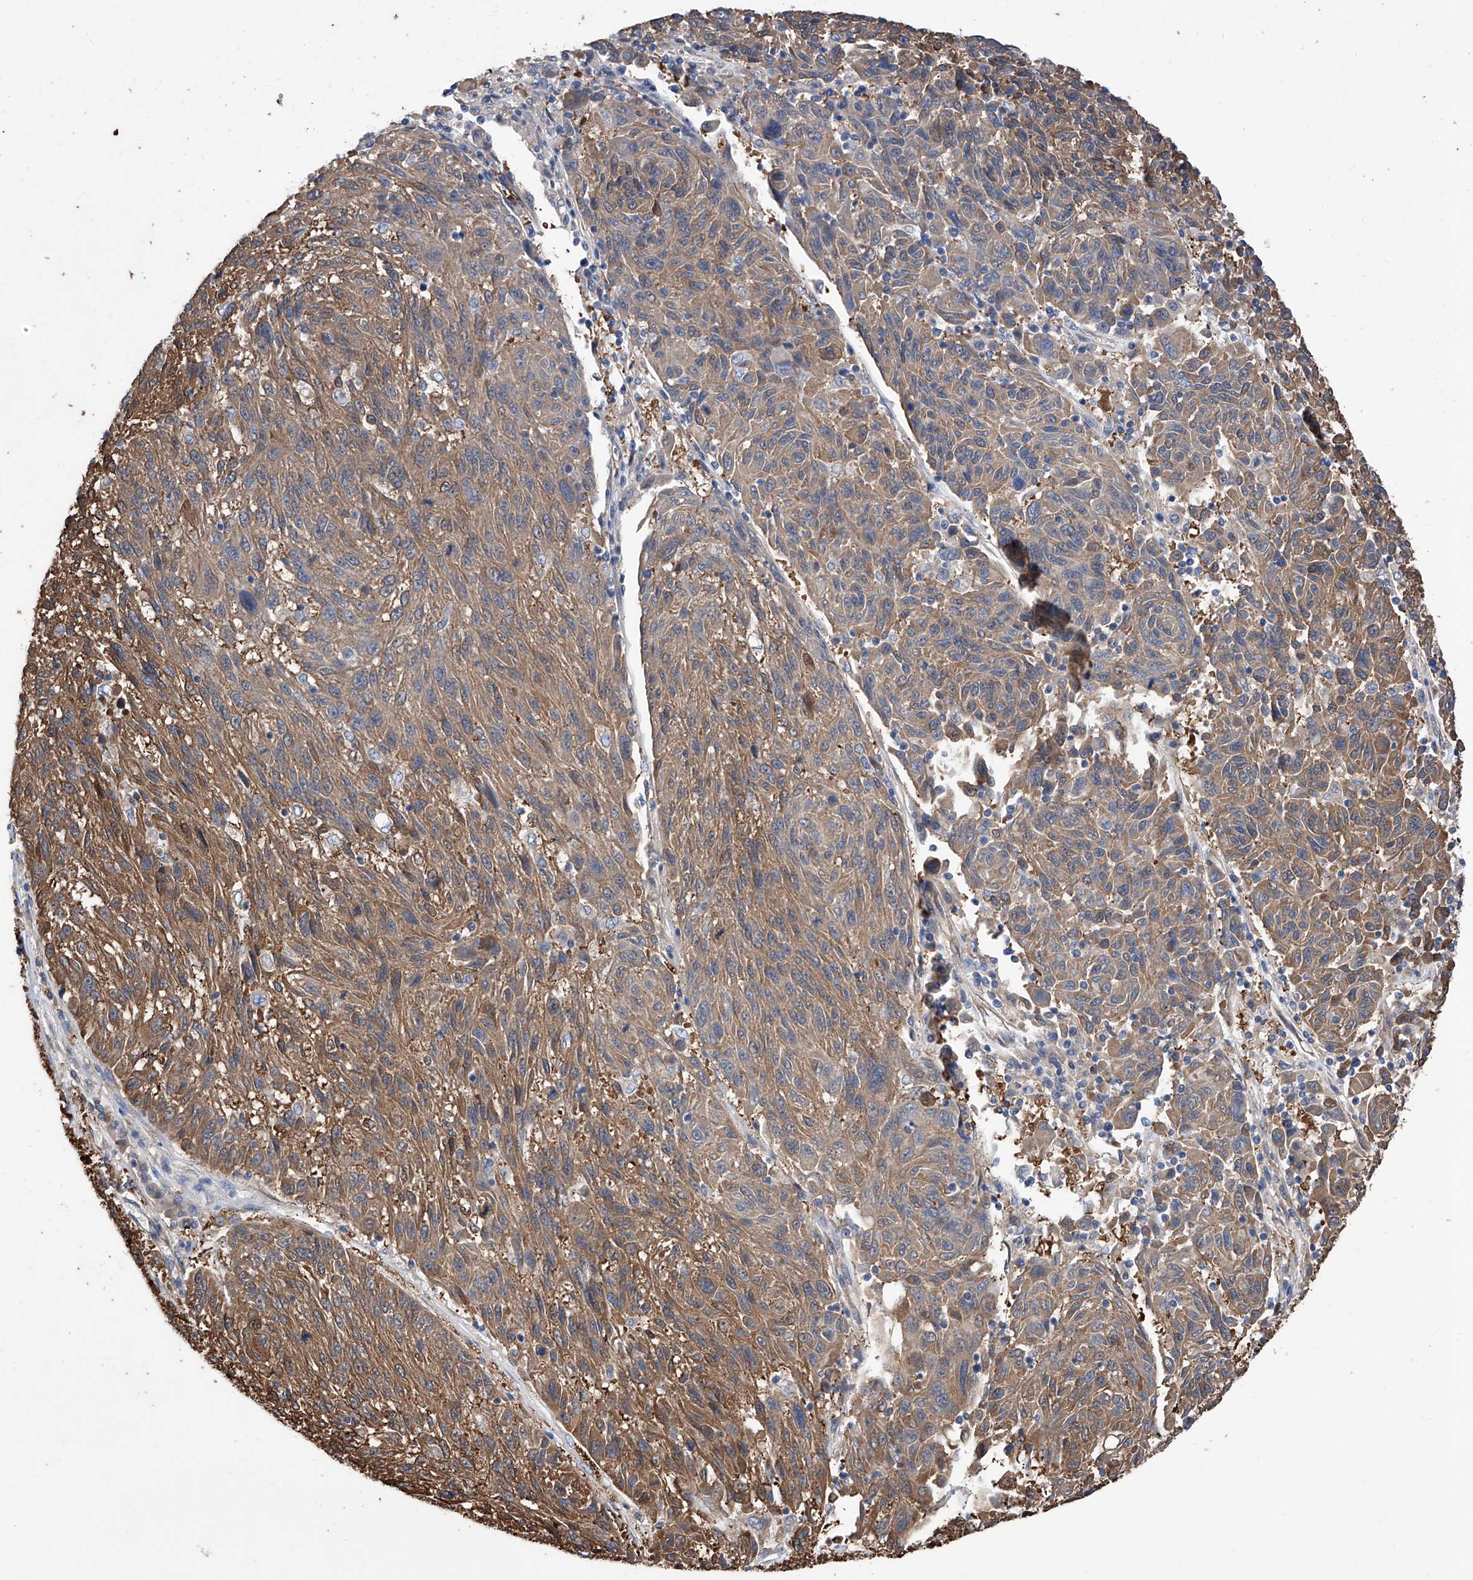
{"staining": {"intensity": "moderate", "quantity": ">75%", "location": "cytoplasmic/membranous"}, "tissue": "melanoma", "cell_type": "Tumor cells", "image_type": "cancer", "snomed": [{"axis": "morphology", "description": "Malignant melanoma, NOS"}, {"axis": "topography", "description": "Skin"}], "caption": "Malignant melanoma stained with DAB IHC exhibits medium levels of moderate cytoplasmic/membranous expression in about >75% of tumor cells.", "gene": "SMS", "patient": {"sex": "male", "age": 53}}